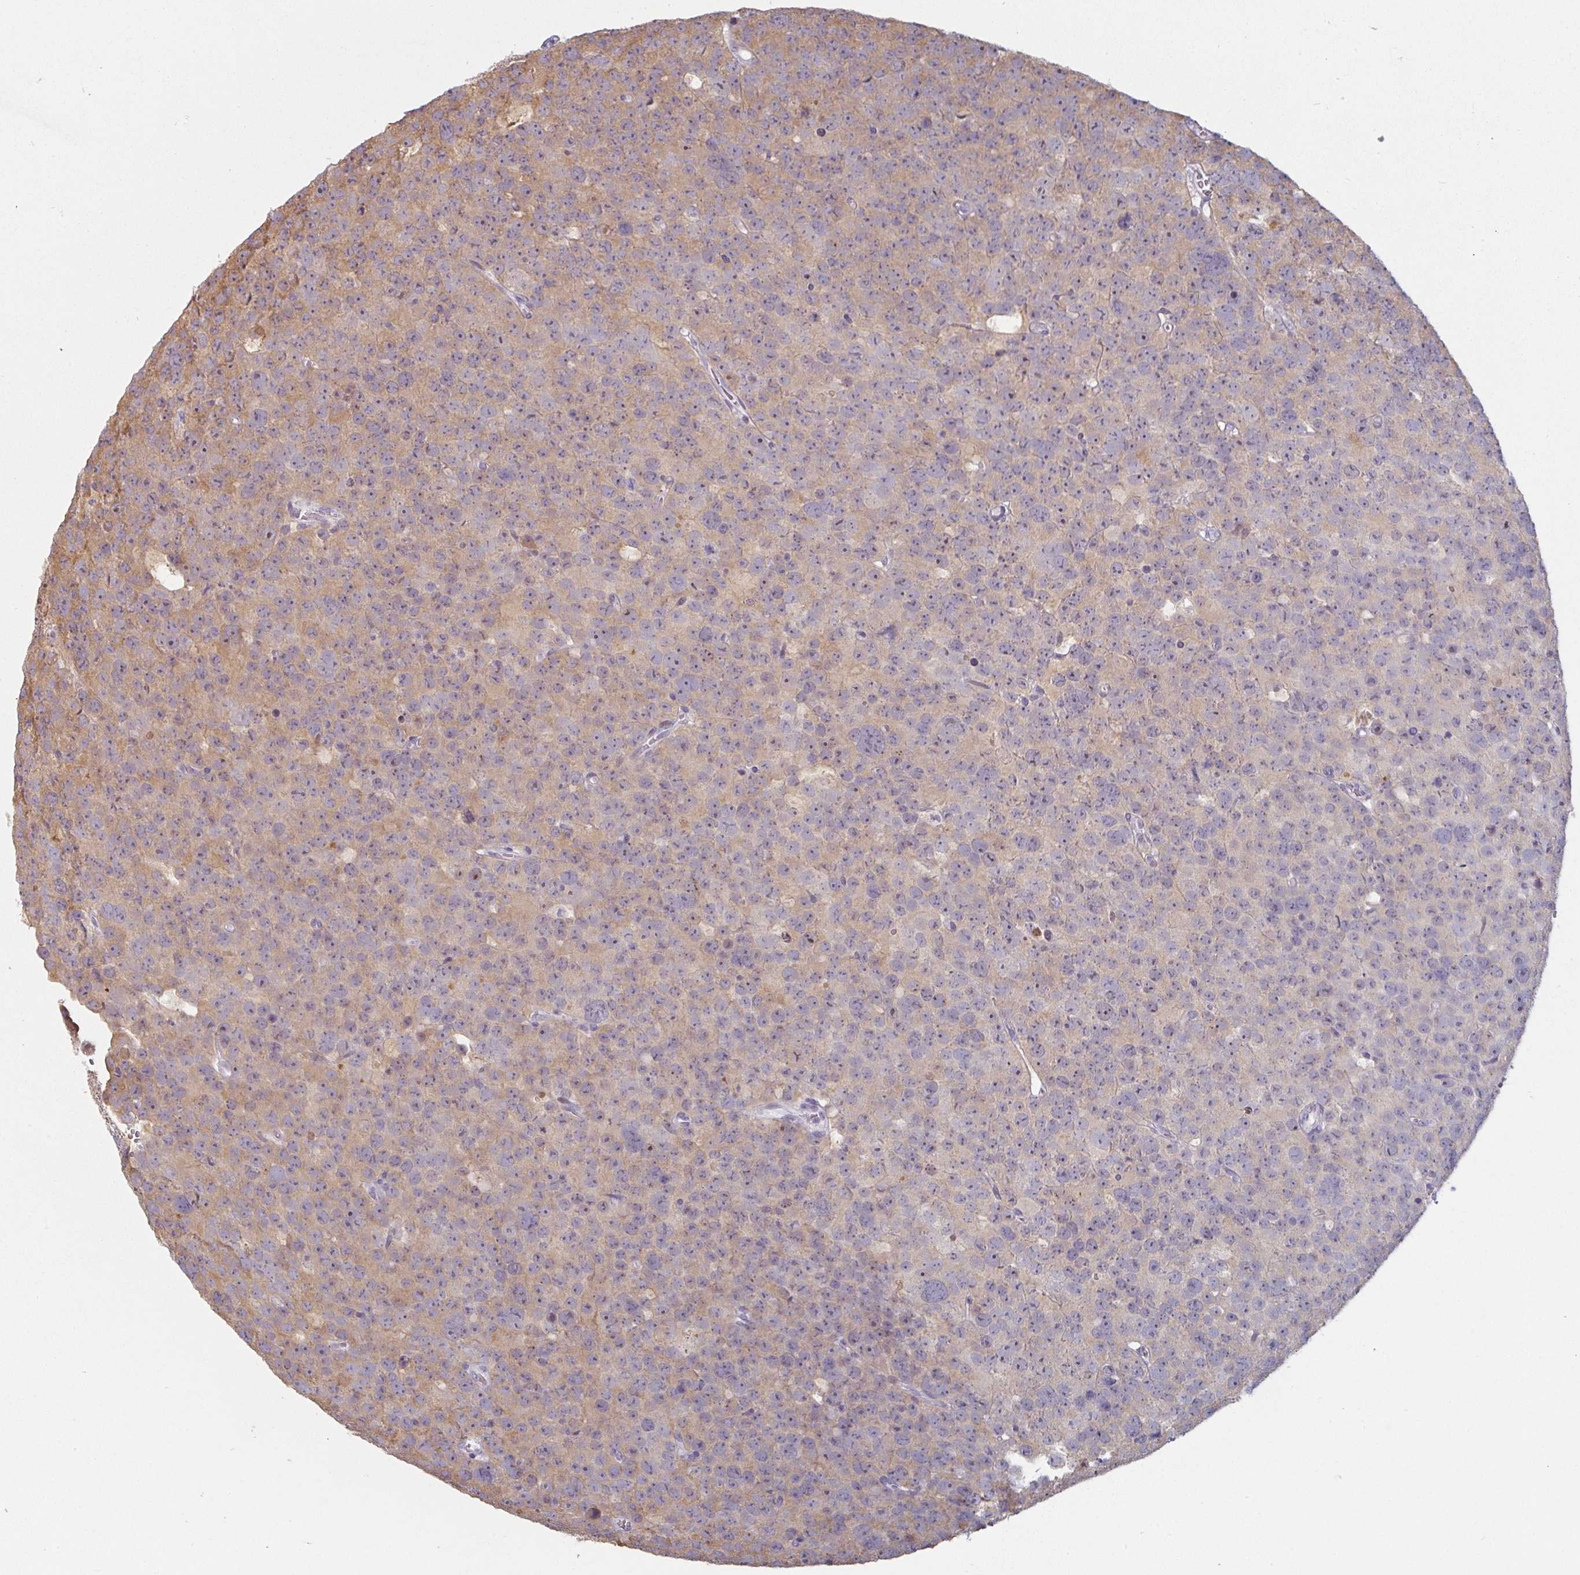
{"staining": {"intensity": "weak", "quantity": "25%-75%", "location": "cytoplasmic/membranous"}, "tissue": "testis cancer", "cell_type": "Tumor cells", "image_type": "cancer", "snomed": [{"axis": "morphology", "description": "Seminoma, NOS"}, {"axis": "topography", "description": "Testis"}], "caption": "The immunohistochemical stain shows weak cytoplasmic/membranous expression in tumor cells of testis cancer tissue.", "gene": "ZBTB6", "patient": {"sex": "male", "age": 71}}